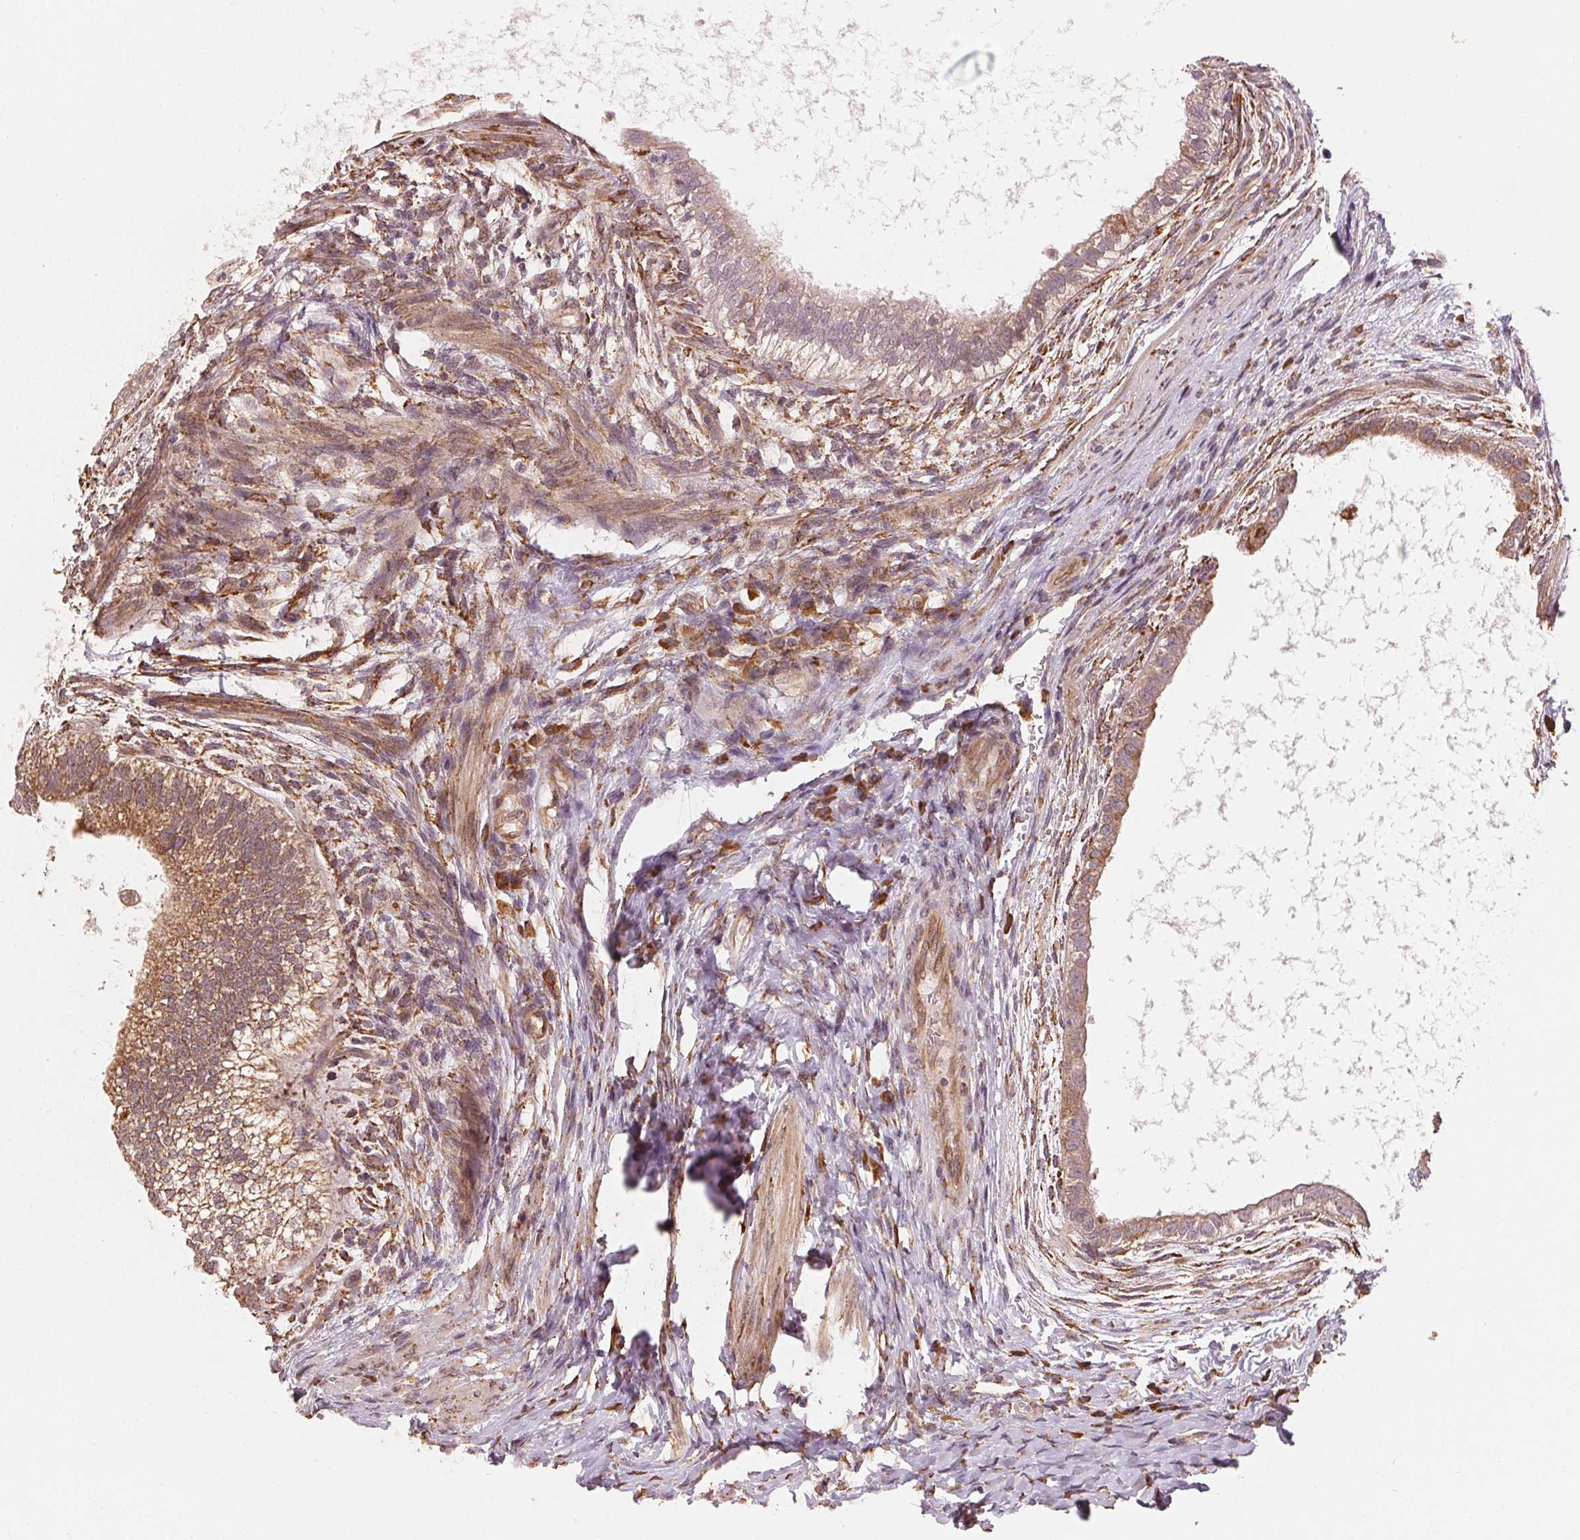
{"staining": {"intensity": "moderate", "quantity": ">75%", "location": "cytoplasmic/membranous"}, "tissue": "testis cancer", "cell_type": "Tumor cells", "image_type": "cancer", "snomed": [{"axis": "morphology", "description": "Carcinoma, Embryonal, NOS"}, {"axis": "topography", "description": "Testis"}], "caption": "Tumor cells show moderate cytoplasmic/membranous expression in about >75% of cells in testis embryonal carcinoma.", "gene": "SLC20A1", "patient": {"sex": "male", "age": 26}}